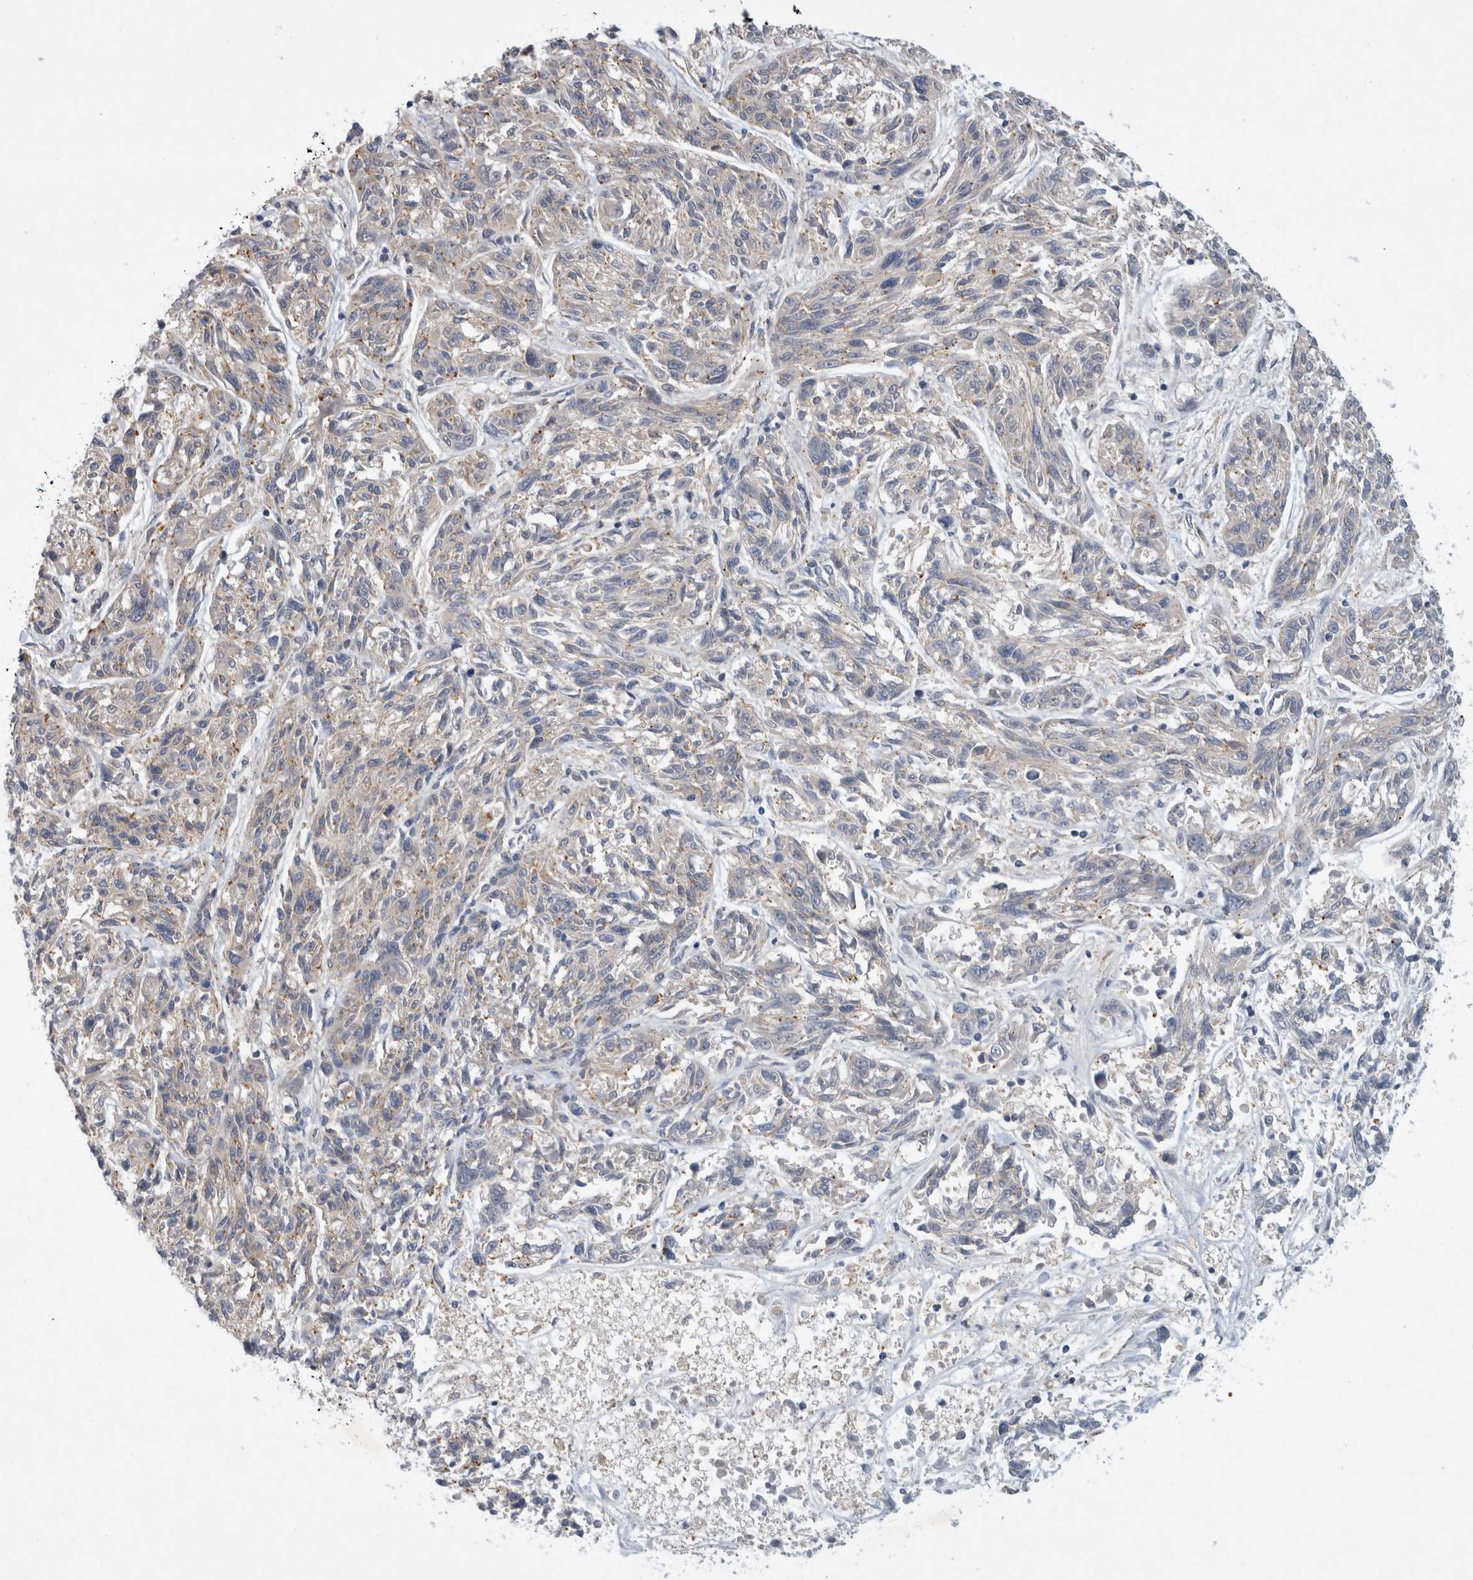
{"staining": {"intensity": "weak", "quantity": "<25%", "location": "cytoplasmic/membranous"}, "tissue": "melanoma", "cell_type": "Tumor cells", "image_type": "cancer", "snomed": [{"axis": "morphology", "description": "Malignant melanoma, NOS"}, {"axis": "topography", "description": "Skin"}], "caption": "An image of human malignant melanoma is negative for staining in tumor cells.", "gene": "AASDHPPT", "patient": {"sex": "male", "age": 53}}